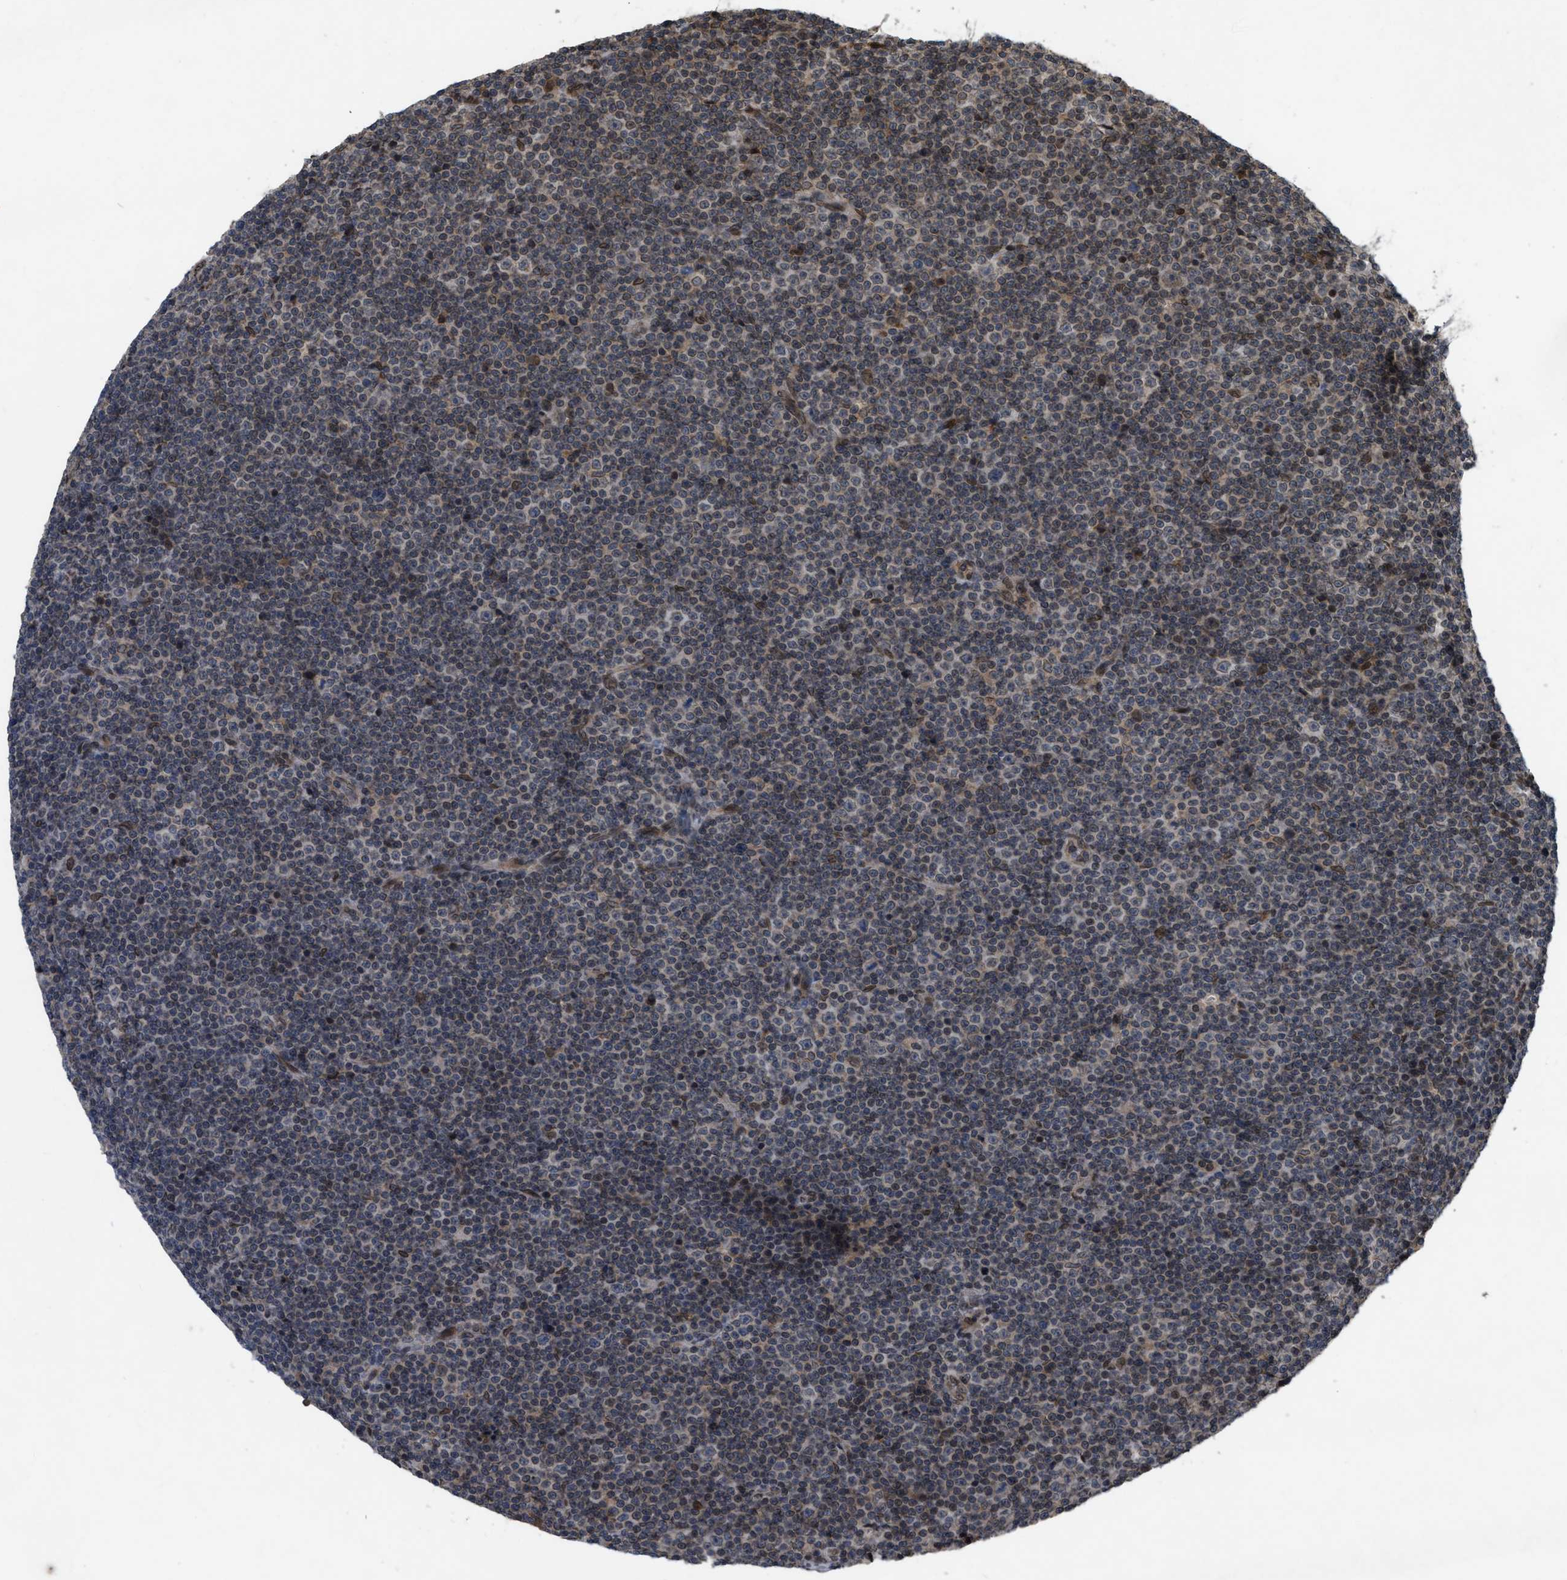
{"staining": {"intensity": "weak", "quantity": "25%-75%", "location": "nuclear"}, "tissue": "lymphoma", "cell_type": "Tumor cells", "image_type": "cancer", "snomed": [{"axis": "morphology", "description": "Malignant lymphoma, non-Hodgkin's type, Low grade"}, {"axis": "topography", "description": "Lymph node"}], "caption": "Human lymphoma stained for a protein (brown) demonstrates weak nuclear positive staining in about 25%-75% of tumor cells.", "gene": "CRY1", "patient": {"sex": "female", "age": 67}}